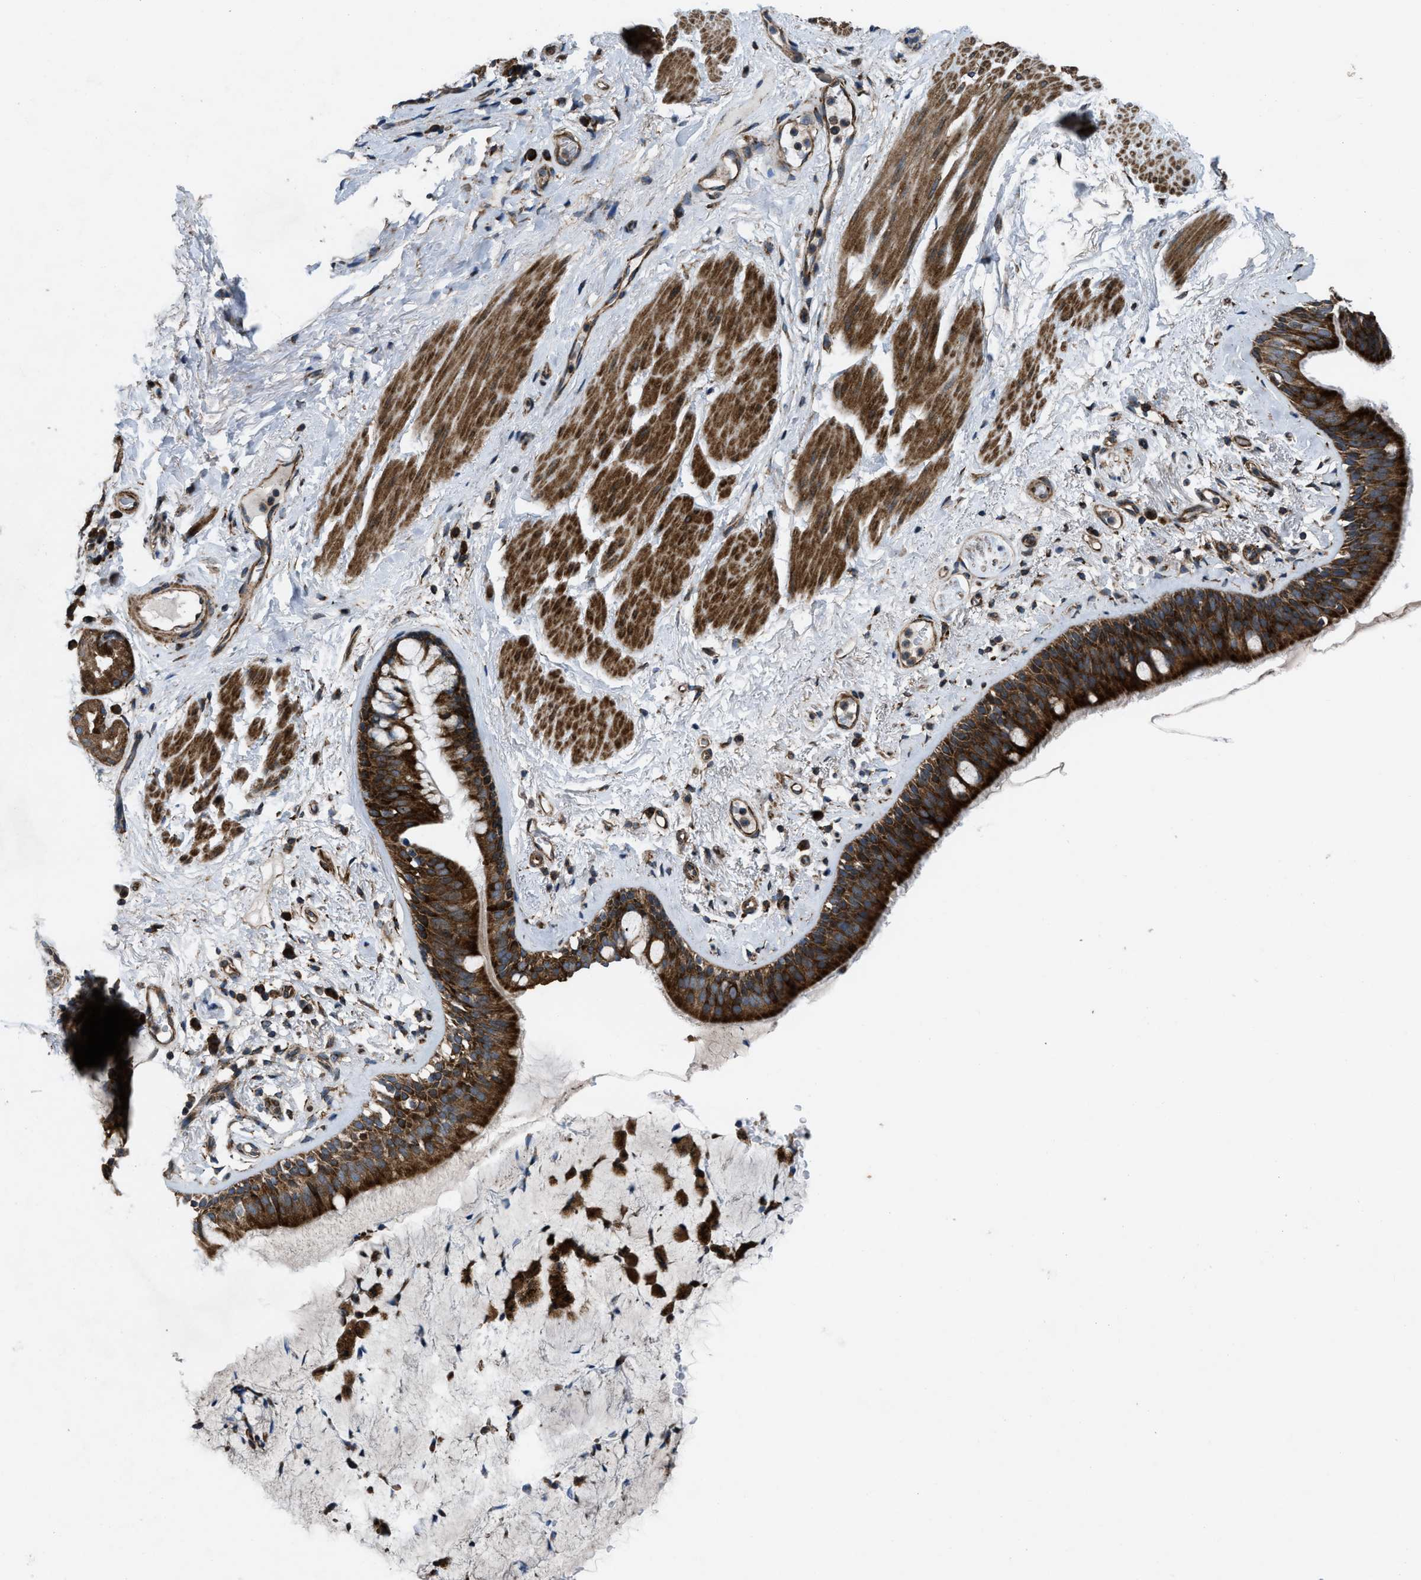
{"staining": {"intensity": "strong", "quantity": ">75%", "location": "cytoplasmic/membranous"}, "tissue": "bronchus", "cell_type": "Respiratory epithelial cells", "image_type": "normal", "snomed": [{"axis": "morphology", "description": "Normal tissue, NOS"}, {"axis": "topography", "description": "Cartilage tissue"}], "caption": "Immunohistochemistry (IHC) (DAB (3,3'-diaminobenzidine)) staining of normal human bronchus exhibits strong cytoplasmic/membranous protein expression in approximately >75% of respiratory epithelial cells.", "gene": "PER3", "patient": {"sex": "female", "age": 63}}